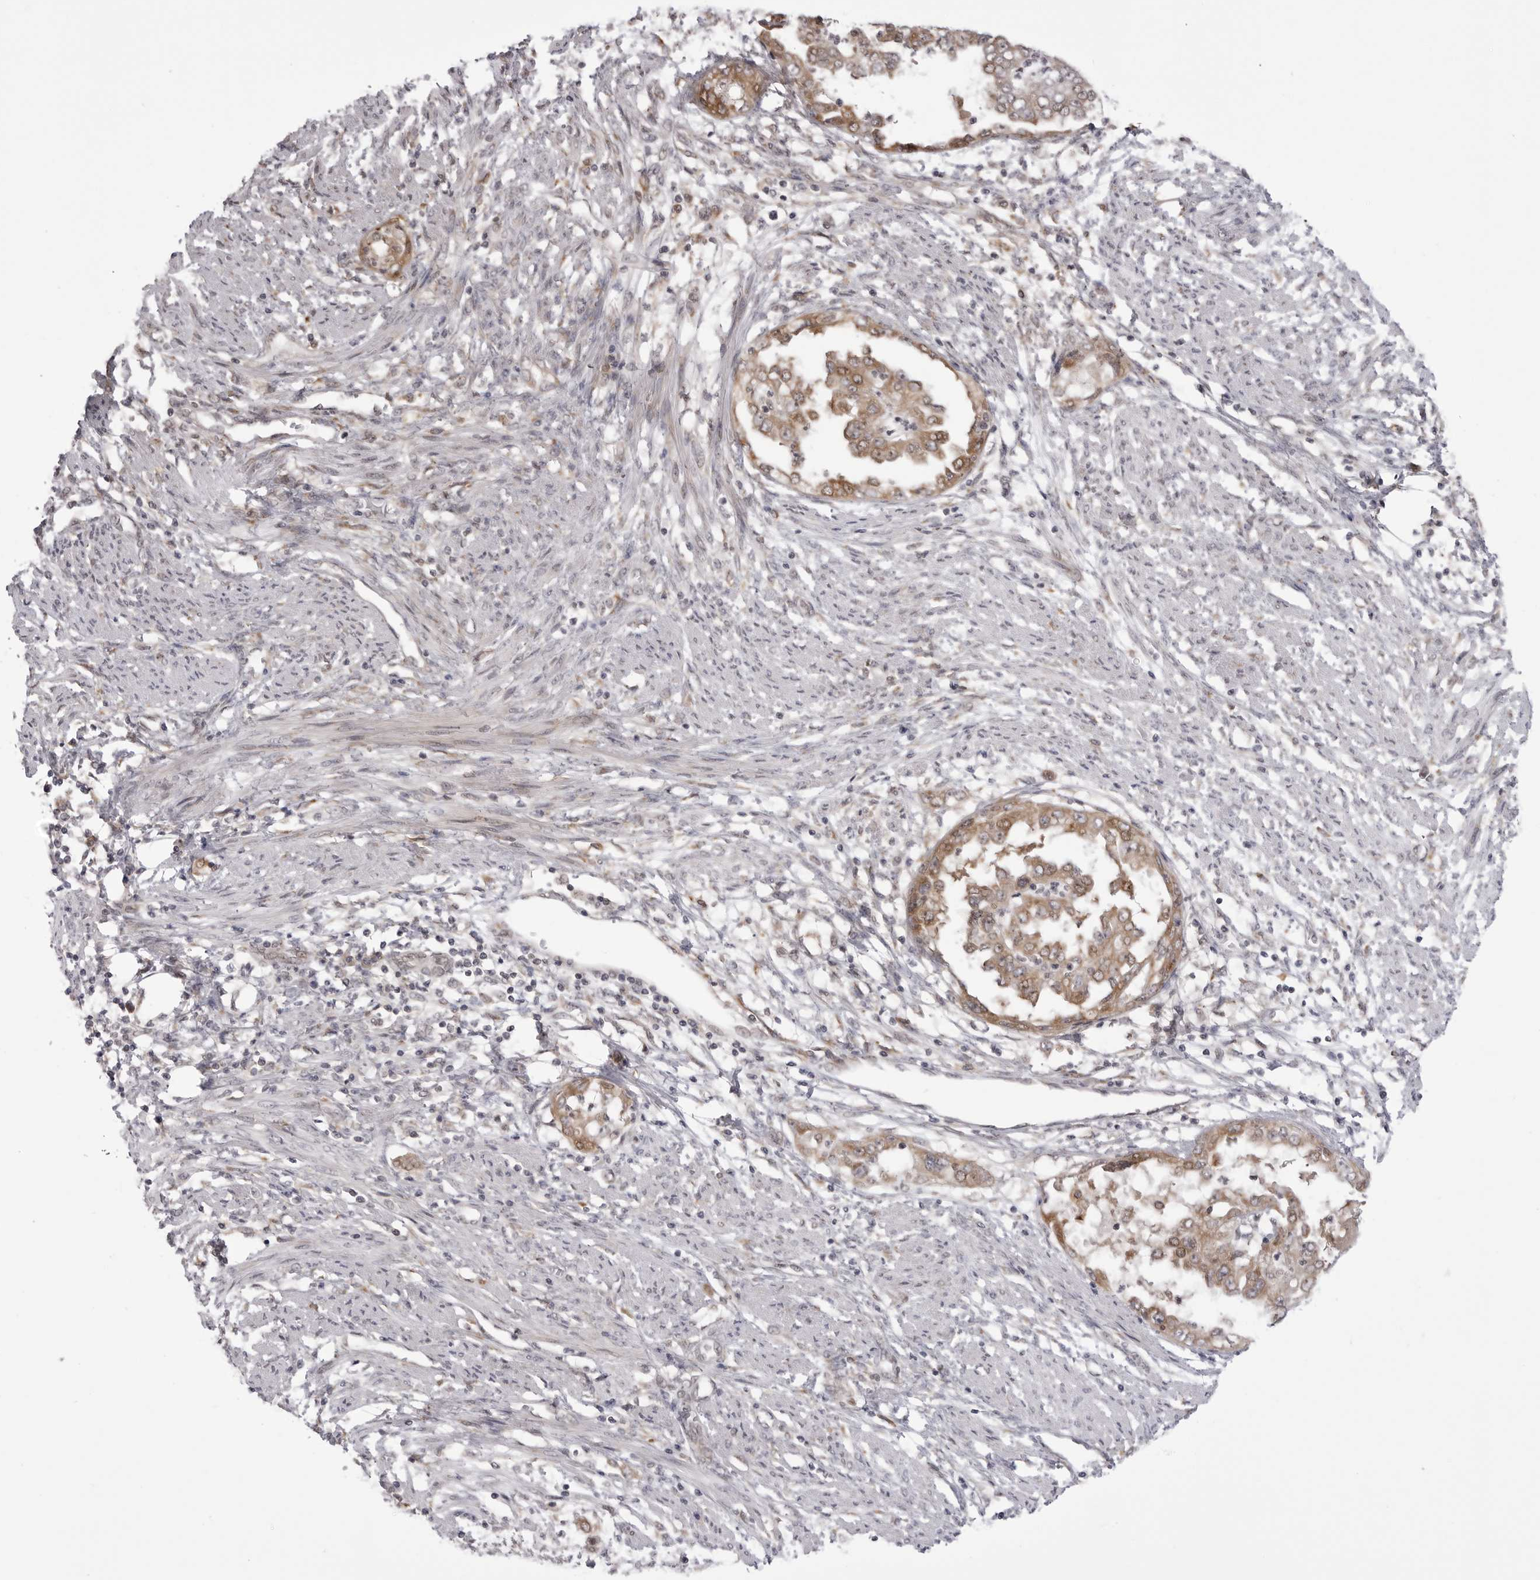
{"staining": {"intensity": "moderate", "quantity": ">75%", "location": "cytoplasmic/membranous"}, "tissue": "endometrial cancer", "cell_type": "Tumor cells", "image_type": "cancer", "snomed": [{"axis": "morphology", "description": "Adenocarcinoma, NOS"}, {"axis": "topography", "description": "Endometrium"}], "caption": "A histopathology image of endometrial cancer stained for a protein displays moderate cytoplasmic/membranous brown staining in tumor cells. (DAB (3,3'-diaminobenzidine) = brown stain, brightfield microscopy at high magnification).", "gene": "PTK2B", "patient": {"sex": "female", "age": 85}}